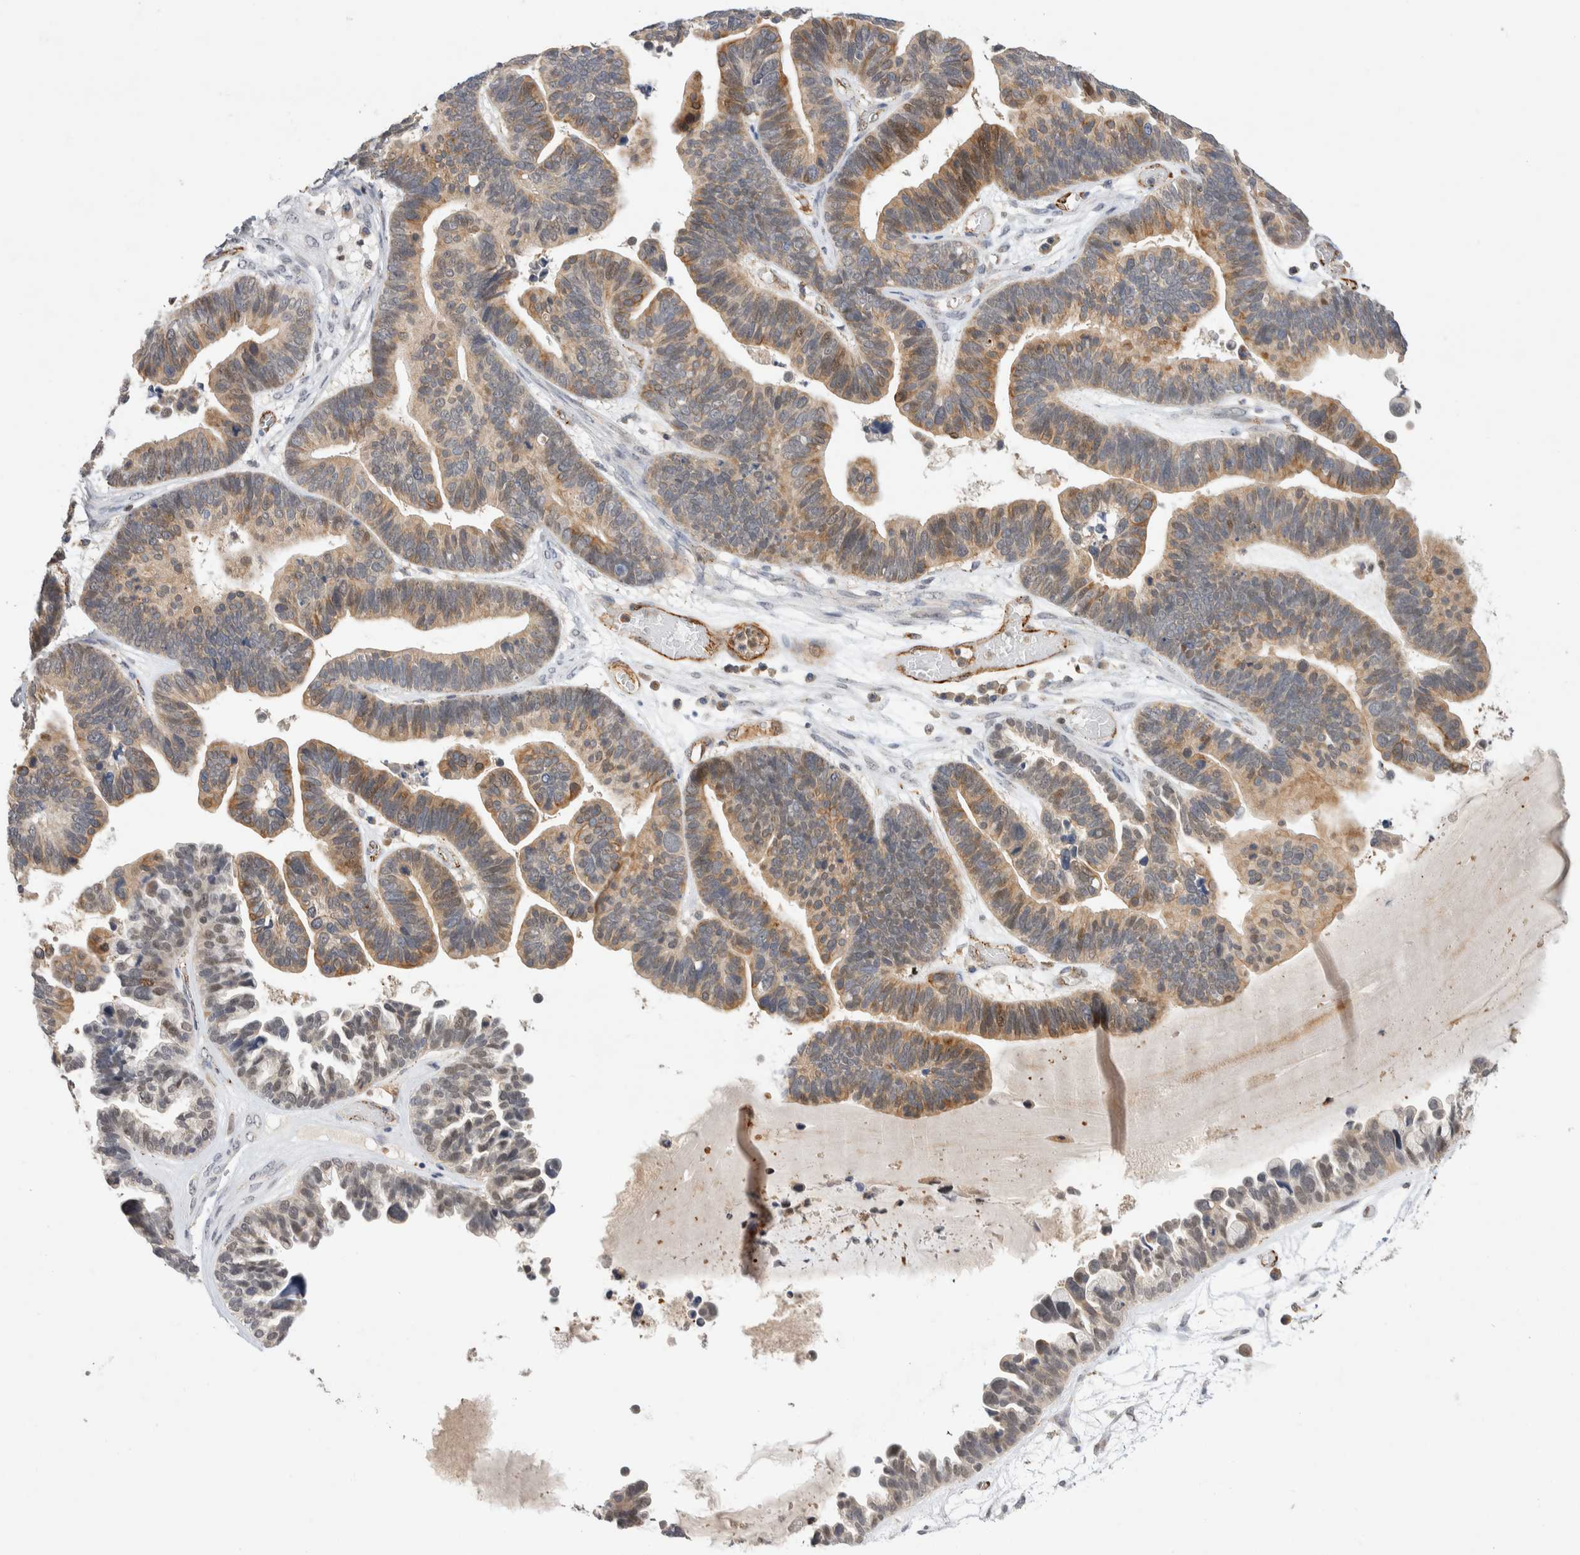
{"staining": {"intensity": "weak", "quantity": "25%-75%", "location": "cytoplasmic/membranous"}, "tissue": "ovarian cancer", "cell_type": "Tumor cells", "image_type": "cancer", "snomed": [{"axis": "morphology", "description": "Cystadenocarcinoma, serous, NOS"}, {"axis": "topography", "description": "Ovary"}], "caption": "High-power microscopy captured an IHC photomicrograph of ovarian cancer (serous cystadenocarcinoma), revealing weak cytoplasmic/membranous expression in approximately 25%-75% of tumor cells.", "gene": "NSMAF", "patient": {"sex": "female", "age": 56}}